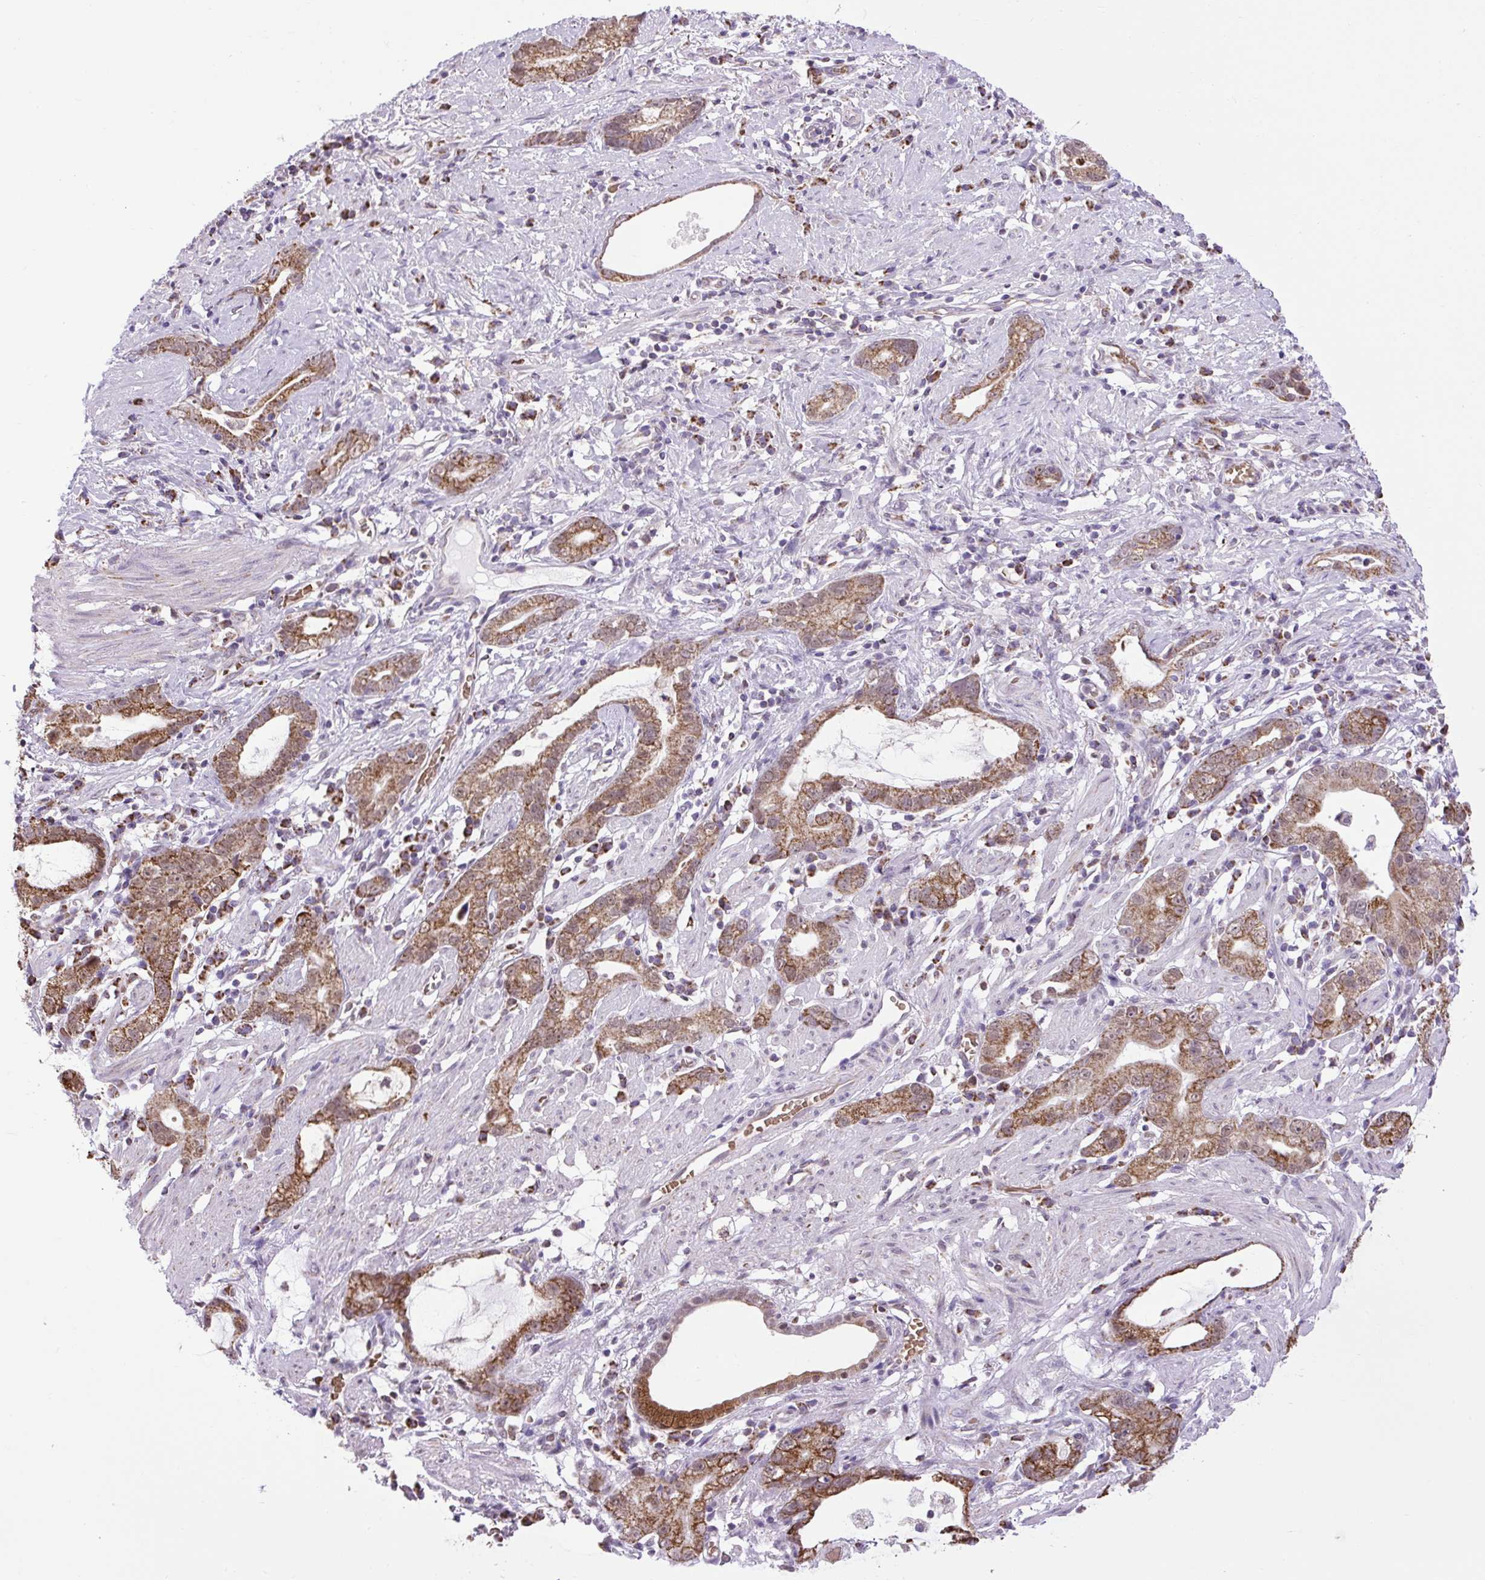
{"staining": {"intensity": "moderate", "quantity": ">75%", "location": "cytoplasmic/membranous"}, "tissue": "stomach cancer", "cell_type": "Tumor cells", "image_type": "cancer", "snomed": [{"axis": "morphology", "description": "Adenocarcinoma, NOS"}, {"axis": "topography", "description": "Stomach"}], "caption": "Protein staining by immunohistochemistry shows moderate cytoplasmic/membranous expression in approximately >75% of tumor cells in adenocarcinoma (stomach). (Stains: DAB (3,3'-diaminobenzidine) in brown, nuclei in blue, Microscopy: brightfield microscopy at high magnification).", "gene": "SCO2", "patient": {"sex": "male", "age": 55}}